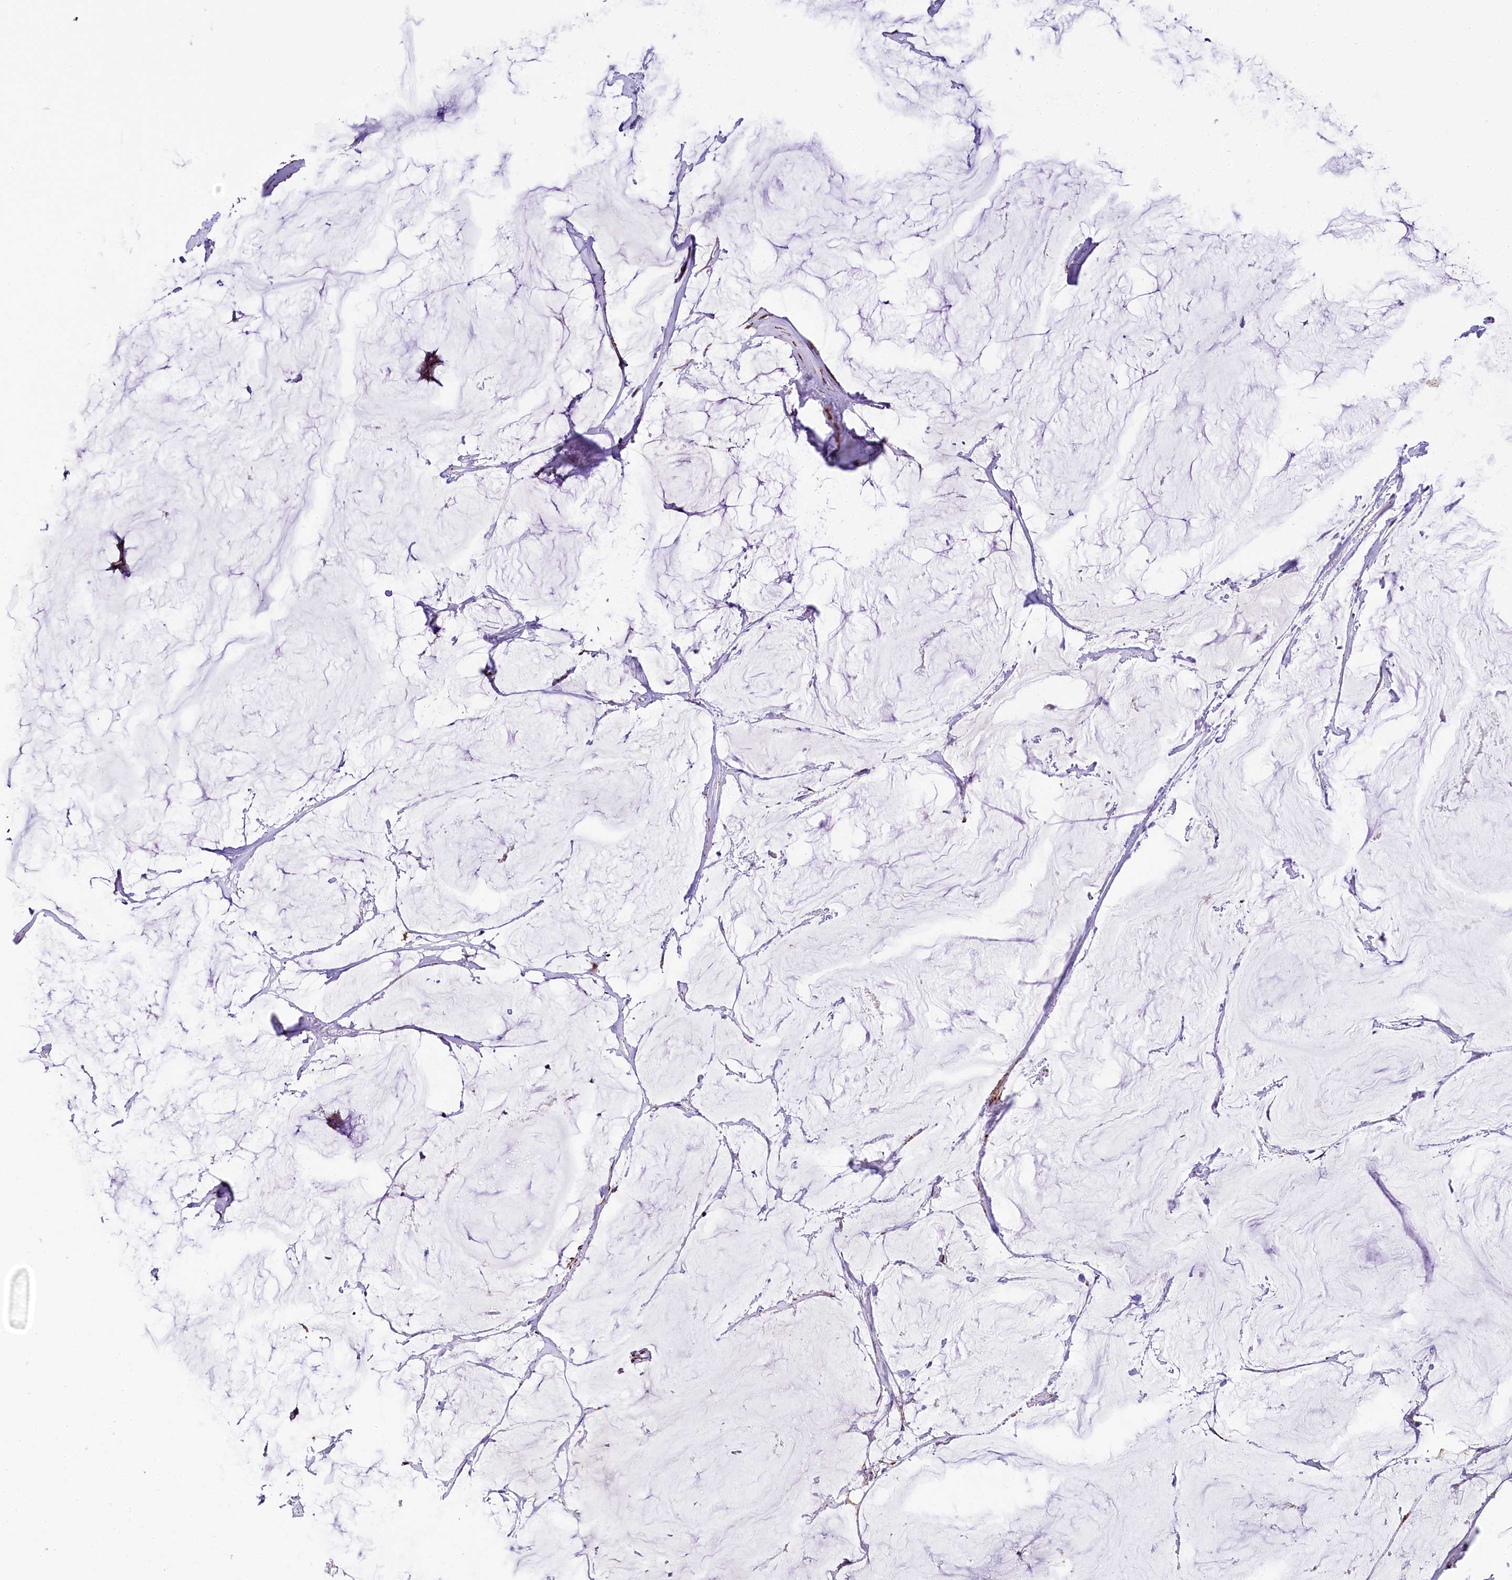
{"staining": {"intensity": "weak", "quantity": "25%-75%", "location": "cytoplasmic/membranous"}, "tissue": "breast cancer", "cell_type": "Tumor cells", "image_type": "cancer", "snomed": [{"axis": "morphology", "description": "Duct carcinoma"}, {"axis": "topography", "description": "Breast"}], "caption": "Weak cytoplasmic/membranous staining is seen in about 25%-75% of tumor cells in breast cancer. The protein is stained brown, and the nuclei are stained in blue (DAB (3,3'-diaminobenzidine) IHC with brightfield microscopy, high magnification).", "gene": "PPIP5K2", "patient": {"sex": "female", "age": 93}}